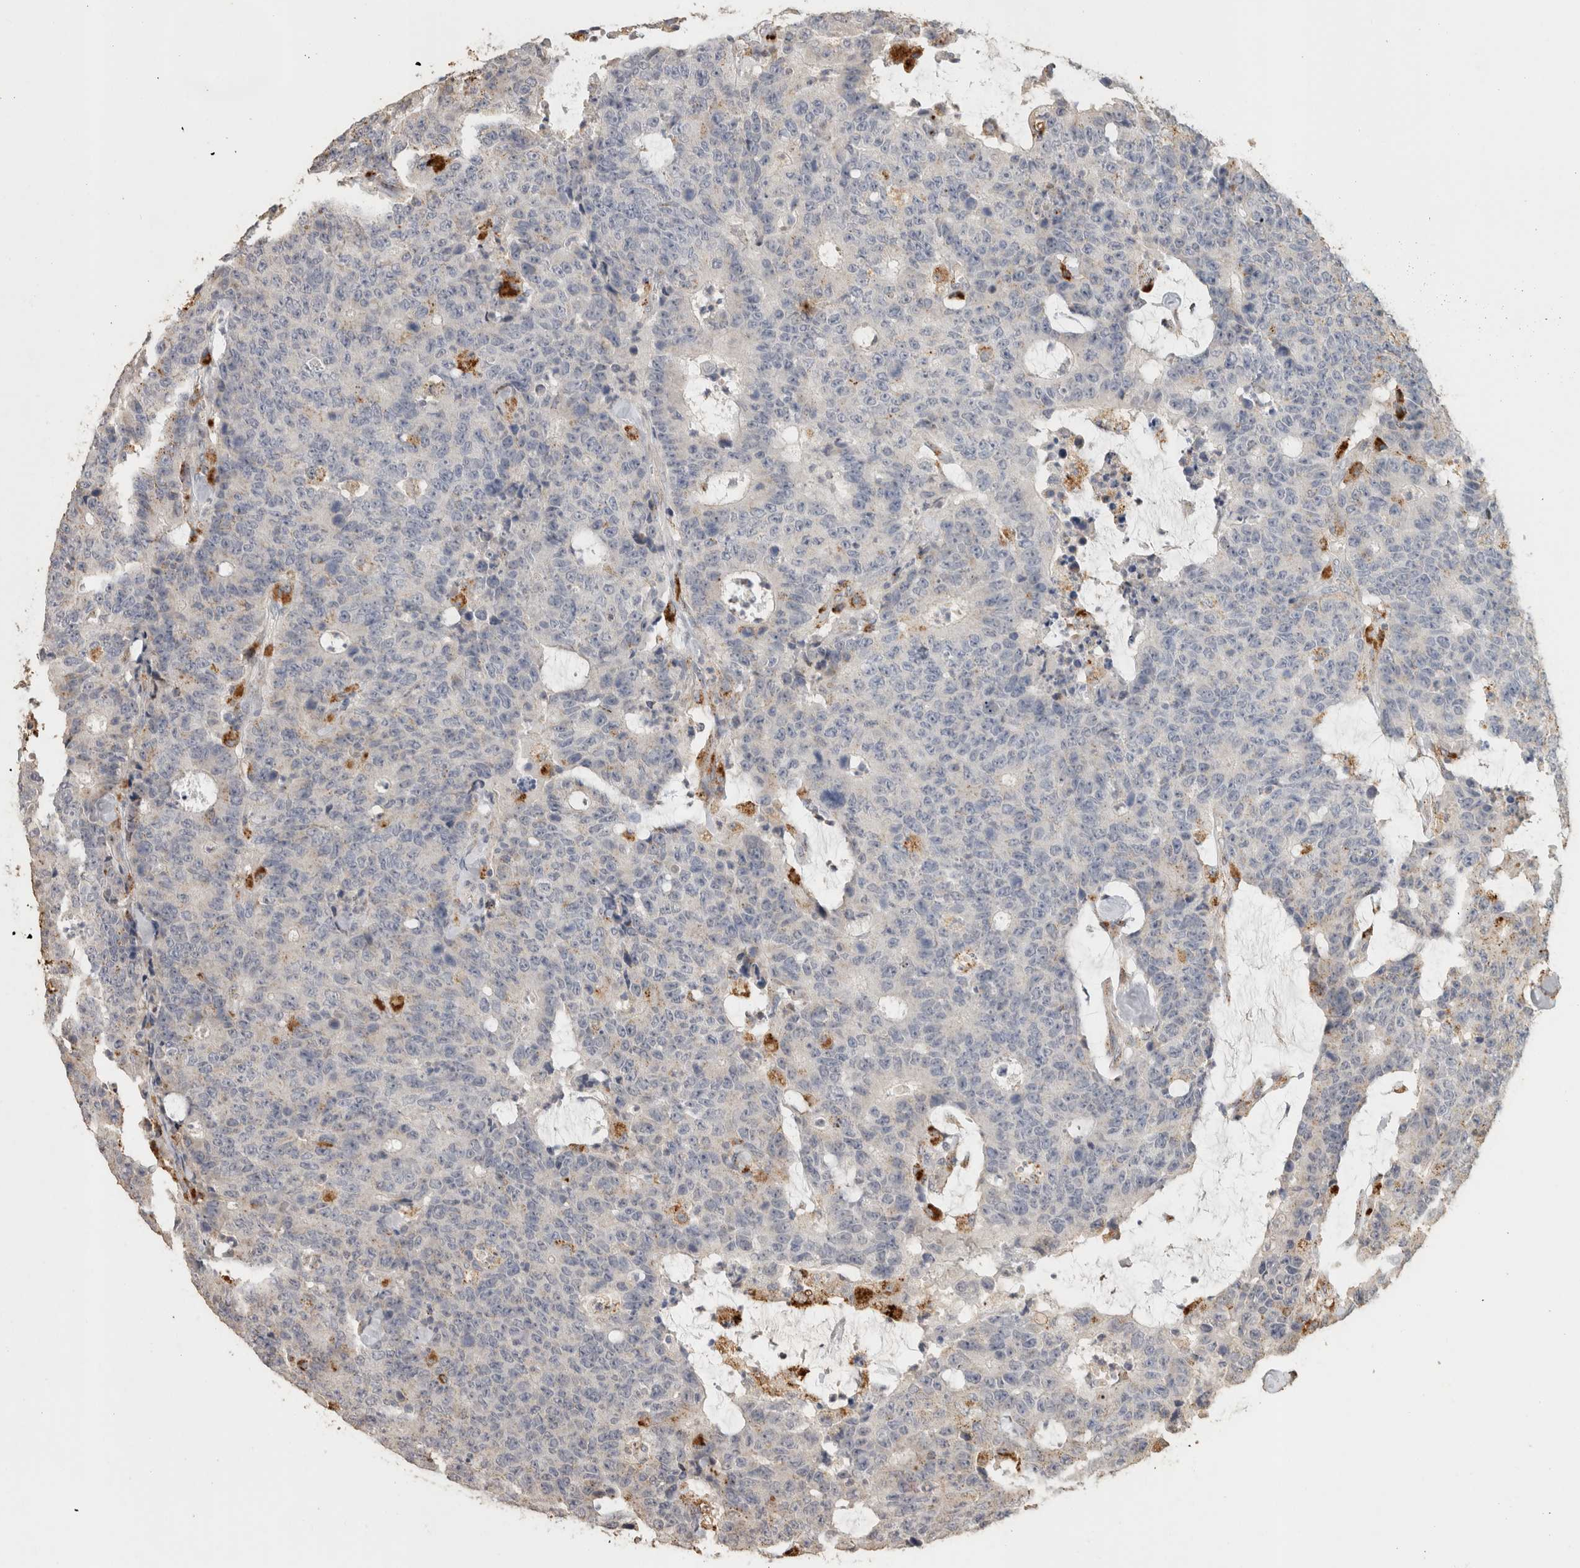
{"staining": {"intensity": "negative", "quantity": "none", "location": "none"}, "tissue": "colorectal cancer", "cell_type": "Tumor cells", "image_type": "cancer", "snomed": [{"axis": "morphology", "description": "Adenocarcinoma, NOS"}, {"axis": "topography", "description": "Colon"}], "caption": "Micrograph shows no significant protein positivity in tumor cells of colorectal cancer (adenocarcinoma).", "gene": "ARSA", "patient": {"sex": "female", "age": 86}}